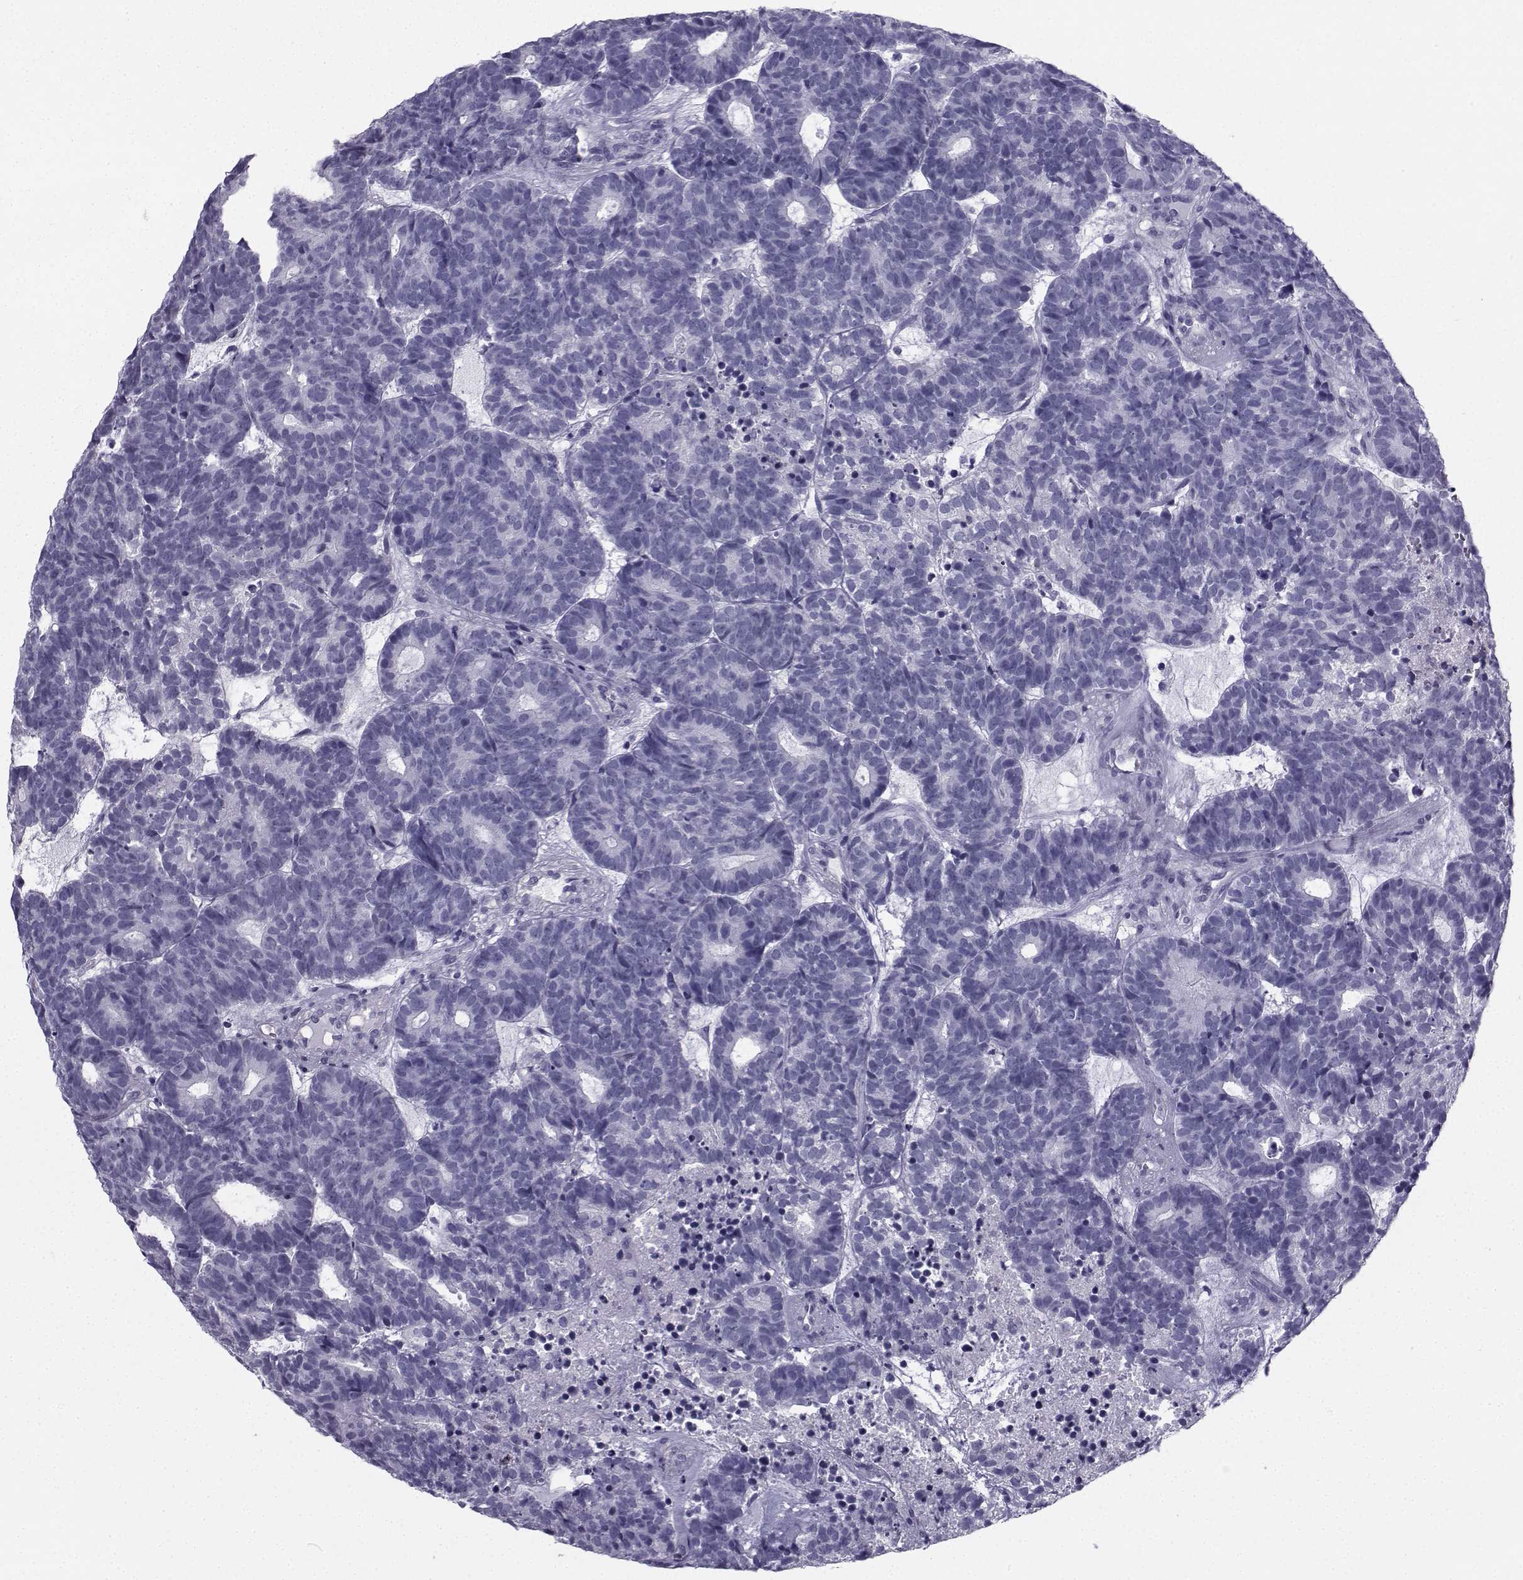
{"staining": {"intensity": "negative", "quantity": "none", "location": "none"}, "tissue": "head and neck cancer", "cell_type": "Tumor cells", "image_type": "cancer", "snomed": [{"axis": "morphology", "description": "Adenocarcinoma, NOS"}, {"axis": "topography", "description": "Head-Neck"}], "caption": "An image of human adenocarcinoma (head and neck) is negative for staining in tumor cells.", "gene": "SPANXD", "patient": {"sex": "female", "age": 81}}